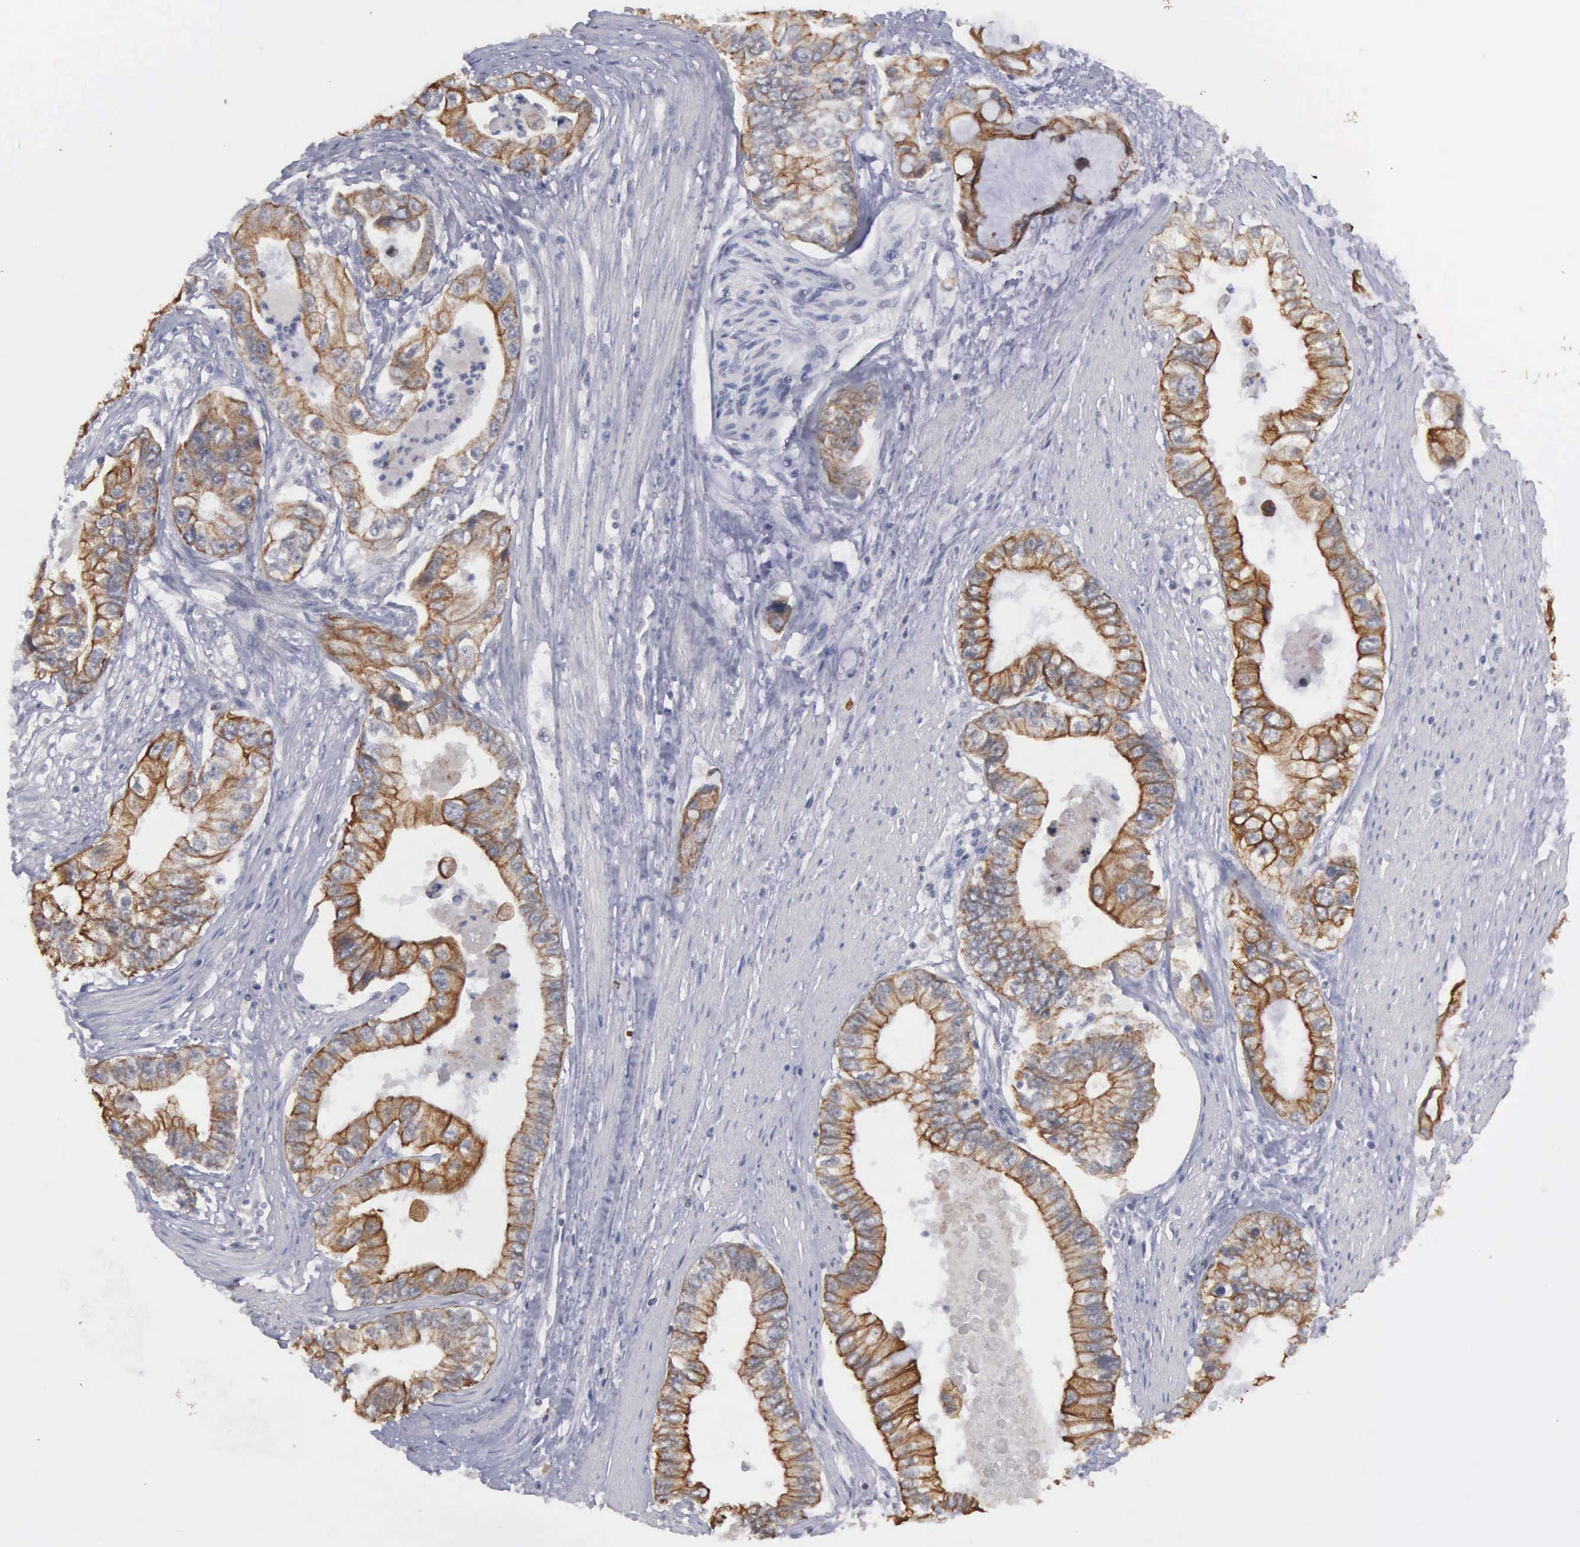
{"staining": {"intensity": "moderate", "quantity": "25%-75%", "location": "cytoplasmic/membranous"}, "tissue": "pancreatic cancer", "cell_type": "Tumor cells", "image_type": "cancer", "snomed": [{"axis": "morphology", "description": "Adenocarcinoma, NOS"}, {"axis": "topography", "description": "Pancreas"}, {"axis": "topography", "description": "Stomach, upper"}], "caption": "A brown stain shows moderate cytoplasmic/membranous expression of a protein in human adenocarcinoma (pancreatic) tumor cells.", "gene": "WDR89", "patient": {"sex": "male", "age": 77}}